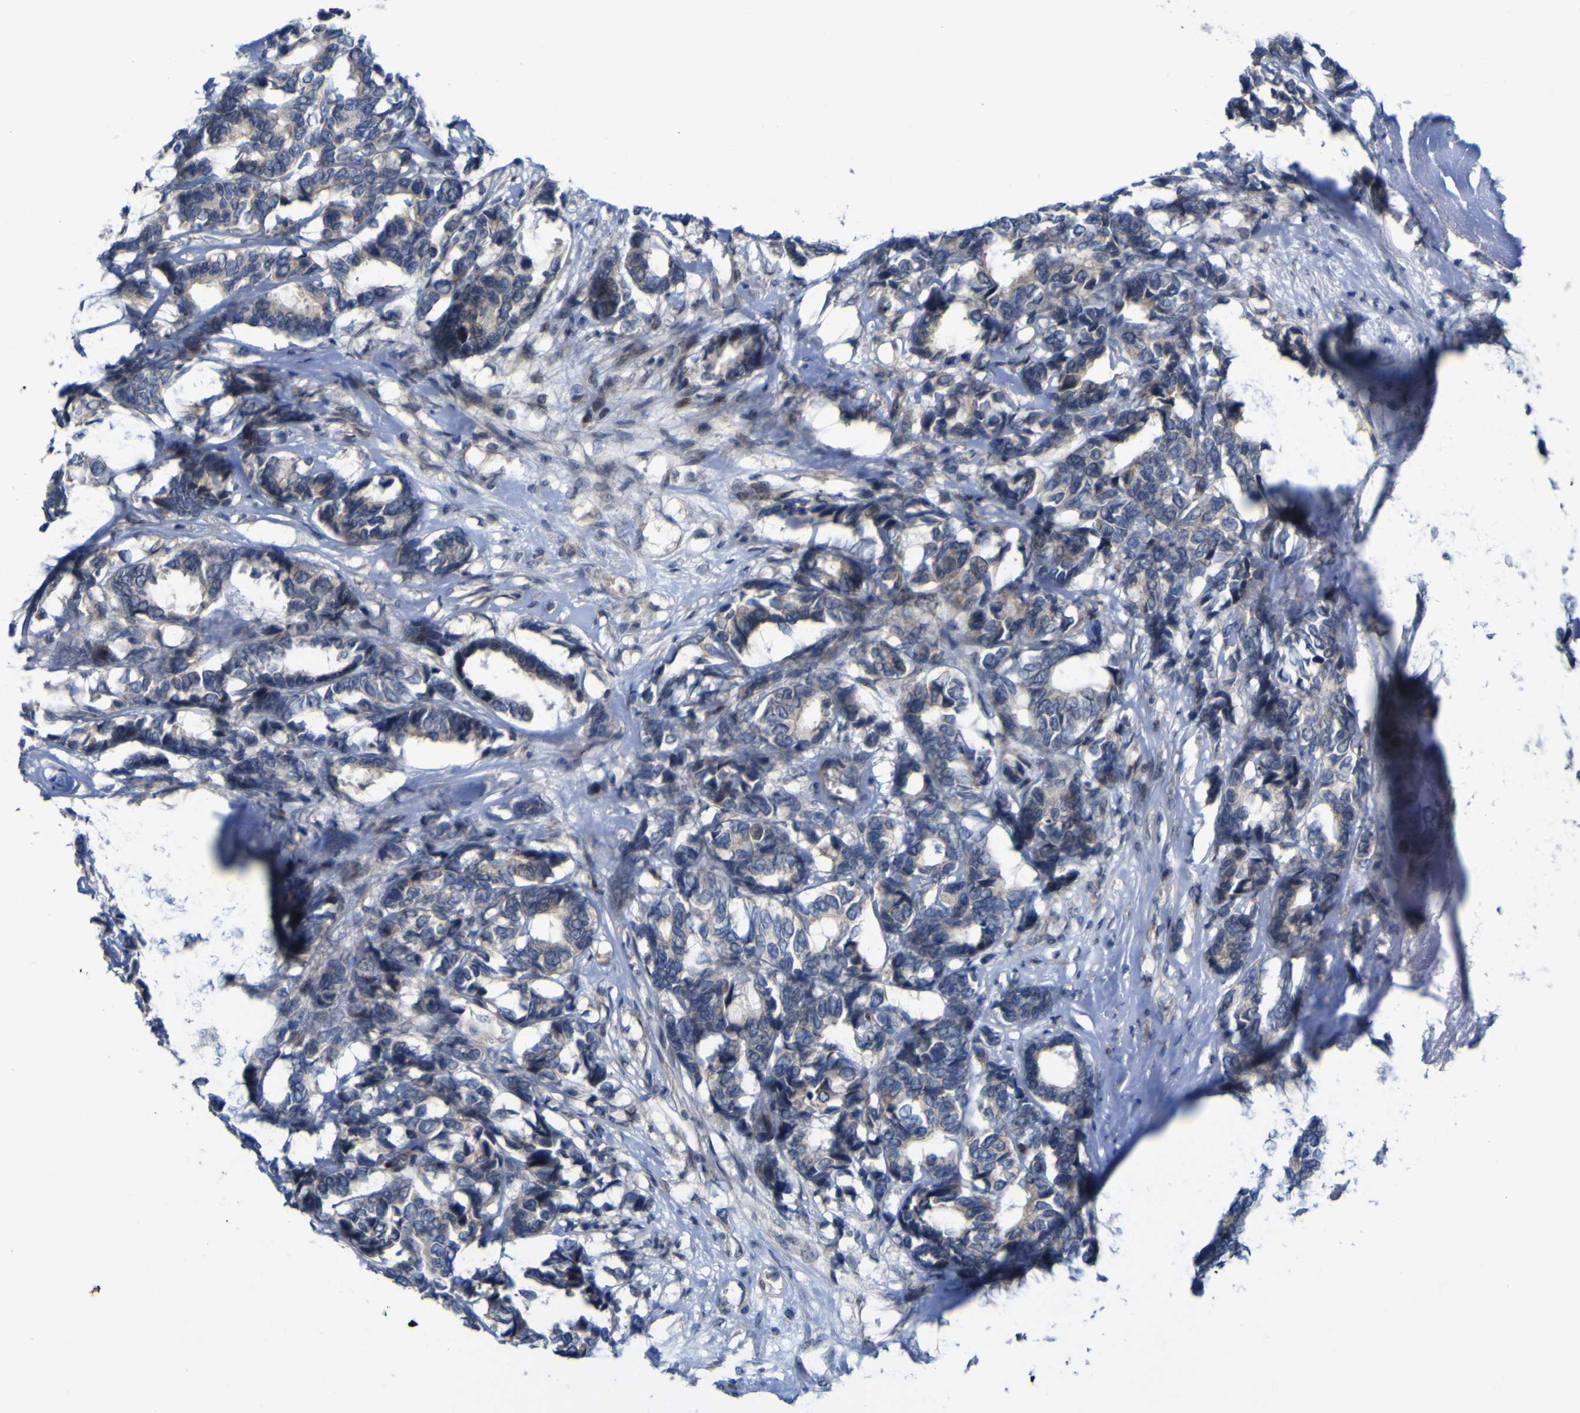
{"staining": {"intensity": "weak", "quantity": "<25%", "location": "cytoplasmic/membranous"}, "tissue": "breast cancer", "cell_type": "Tumor cells", "image_type": "cancer", "snomed": [{"axis": "morphology", "description": "Duct carcinoma"}, {"axis": "topography", "description": "Breast"}], "caption": "A high-resolution micrograph shows immunohistochemistry staining of breast invasive ductal carcinoma, which displays no significant expression in tumor cells.", "gene": "NAV1", "patient": {"sex": "female", "age": 87}}